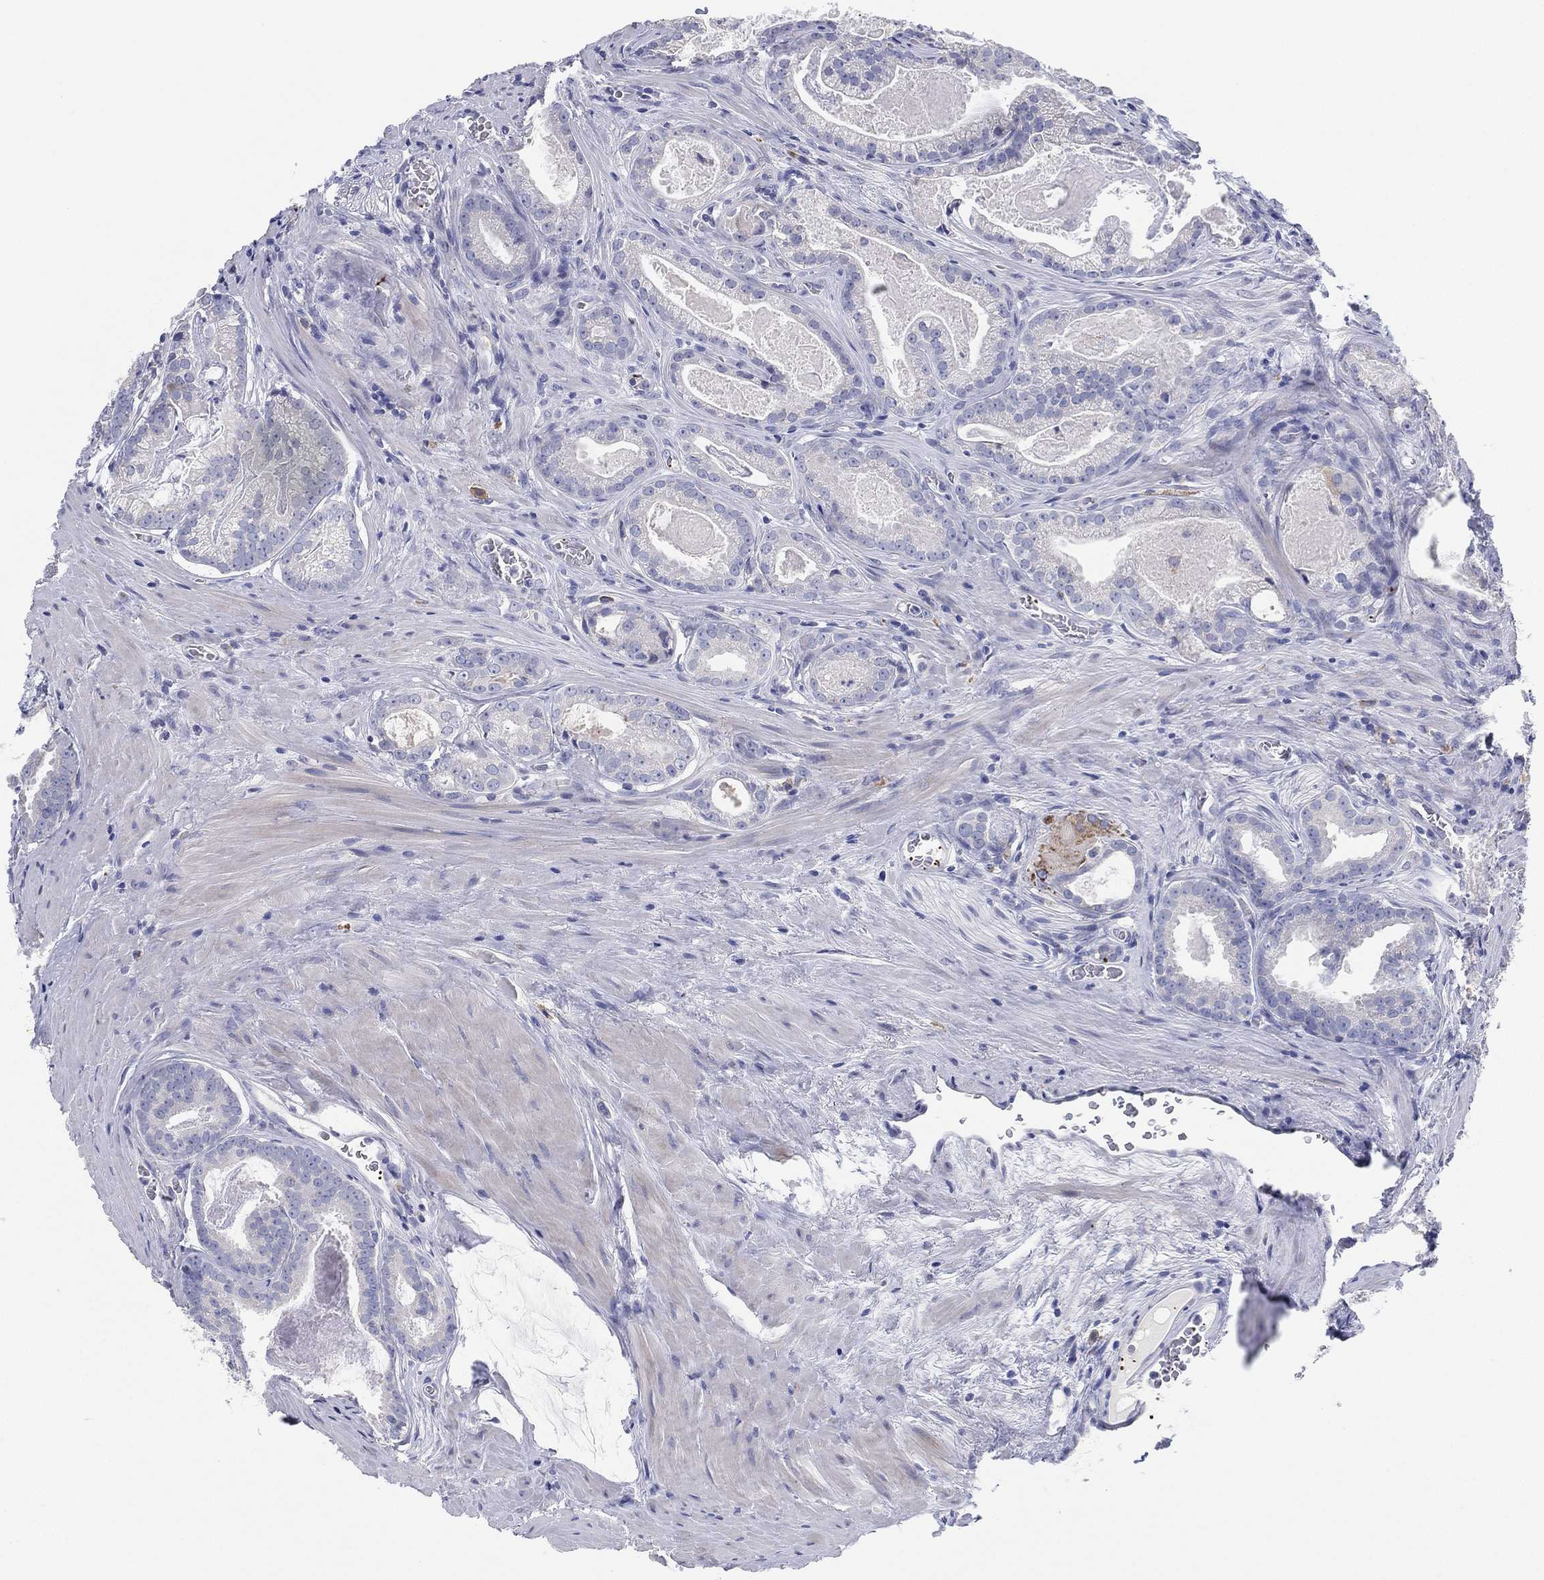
{"staining": {"intensity": "negative", "quantity": "none", "location": "none"}, "tissue": "prostate cancer", "cell_type": "Tumor cells", "image_type": "cancer", "snomed": [{"axis": "morphology", "description": "Adenocarcinoma, NOS"}, {"axis": "topography", "description": "Prostate"}], "caption": "This is a image of IHC staining of adenocarcinoma (prostate), which shows no expression in tumor cells. The staining was performed using DAB to visualize the protein expression in brown, while the nuclei were stained in blue with hematoxylin (Magnification: 20x).", "gene": "TMEM40", "patient": {"sex": "male", "age": 61}}